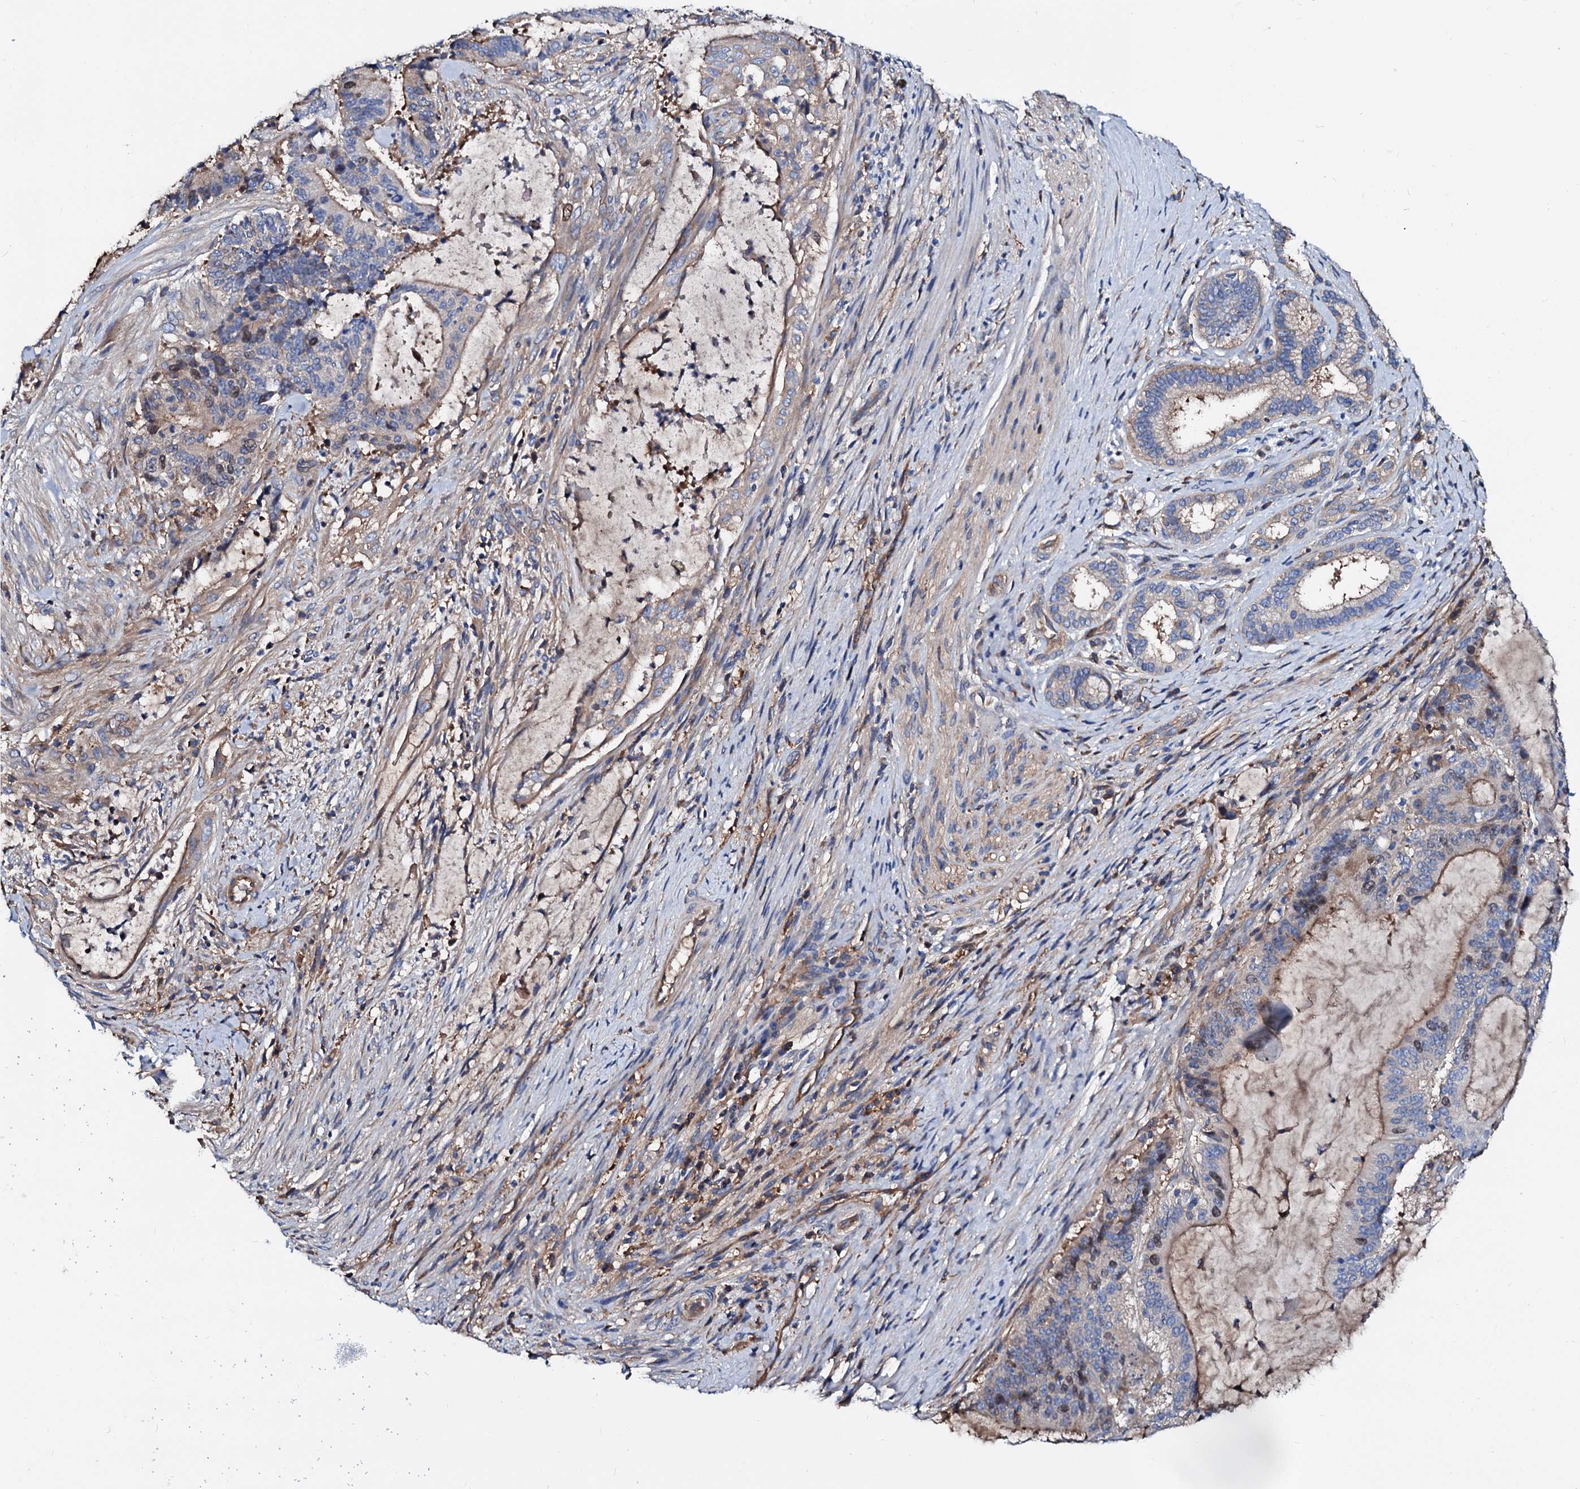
{"staining": {"intensity": "moderate", "quantity": "<25%", "location": "cytoplasmic/membranous,nuclear"}, "tissue": "liver cancer", "cell_type": "Tumor cells", "image_type": "cancer", "snomed": [{"axis": "morphology", "description": "Normal tissue, NOS"}, {"axis": "morphology", "description": "Cholangiocarcinoma"}, {"axis": "topography", "description": "Liver"}, {"axis": "topography", "description": "Peripheral nerve tissue"}], "caption": "A brown stain shows moderate cytoplasmic/membranous and nuclear positivity of a protein in liver cancer tumor cells. Nuclei are stained in blue.", "gene": "CSKMT", "patient": {"sex": "female", "age": 73}}